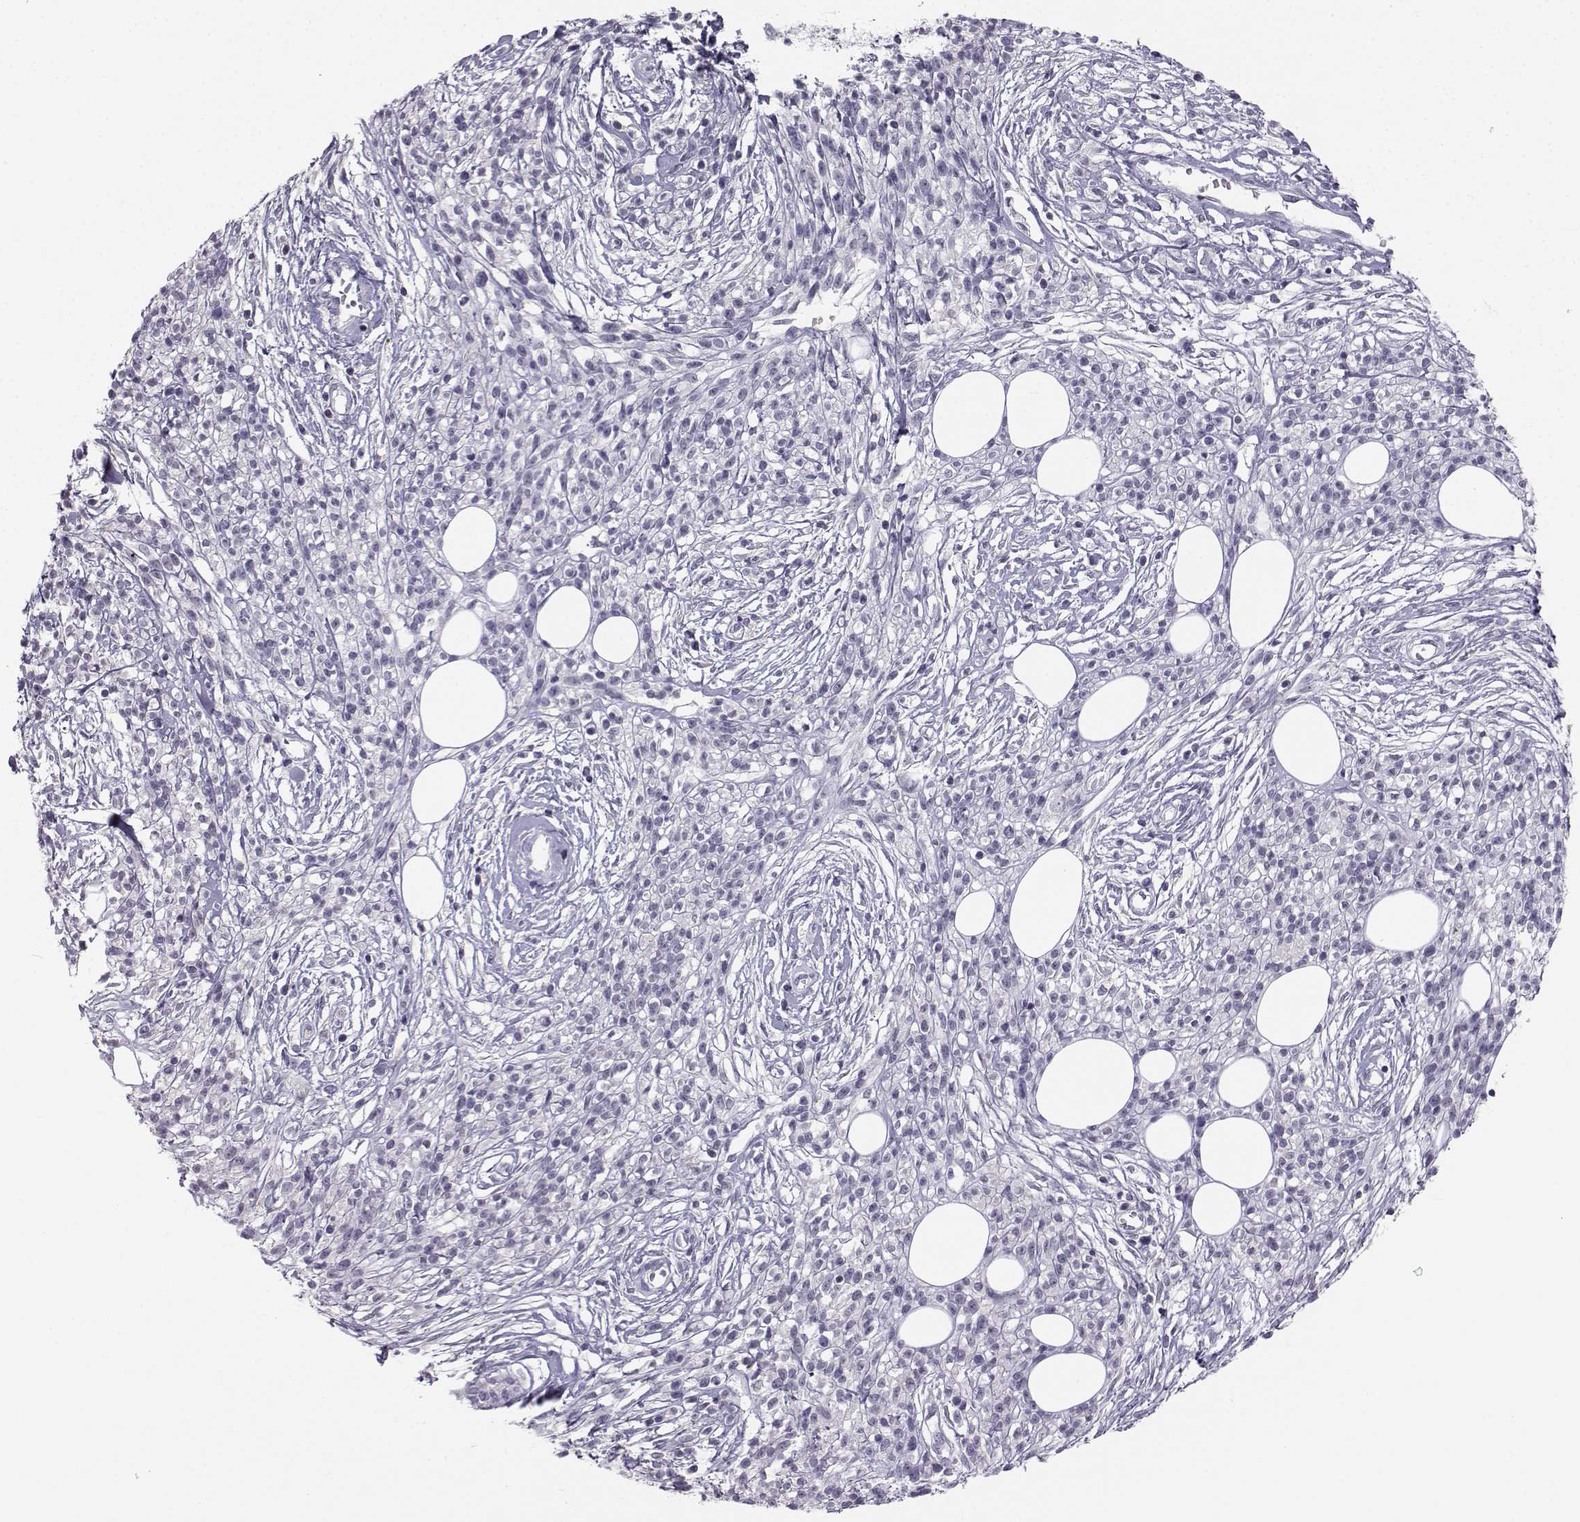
{"staining": {"intensity": "negative", "quantity": "none", "location": "none"}, "tissue": "melanoma", "cell_type": "Tumor cells", "image_type": "cancer", "snomed": [{"axis": "morphology", "description": "Malignant melanoma, NOS"}, {"axis": "topography", "description": "Skin"}, {"axis": "topography", "description": "Skin of trunk"}], "caption": "Tumor cells are negative for protein expression in human malignant melanoma.", "gene": "MROH7", "patient": {"sex": "male", "age": 74}}